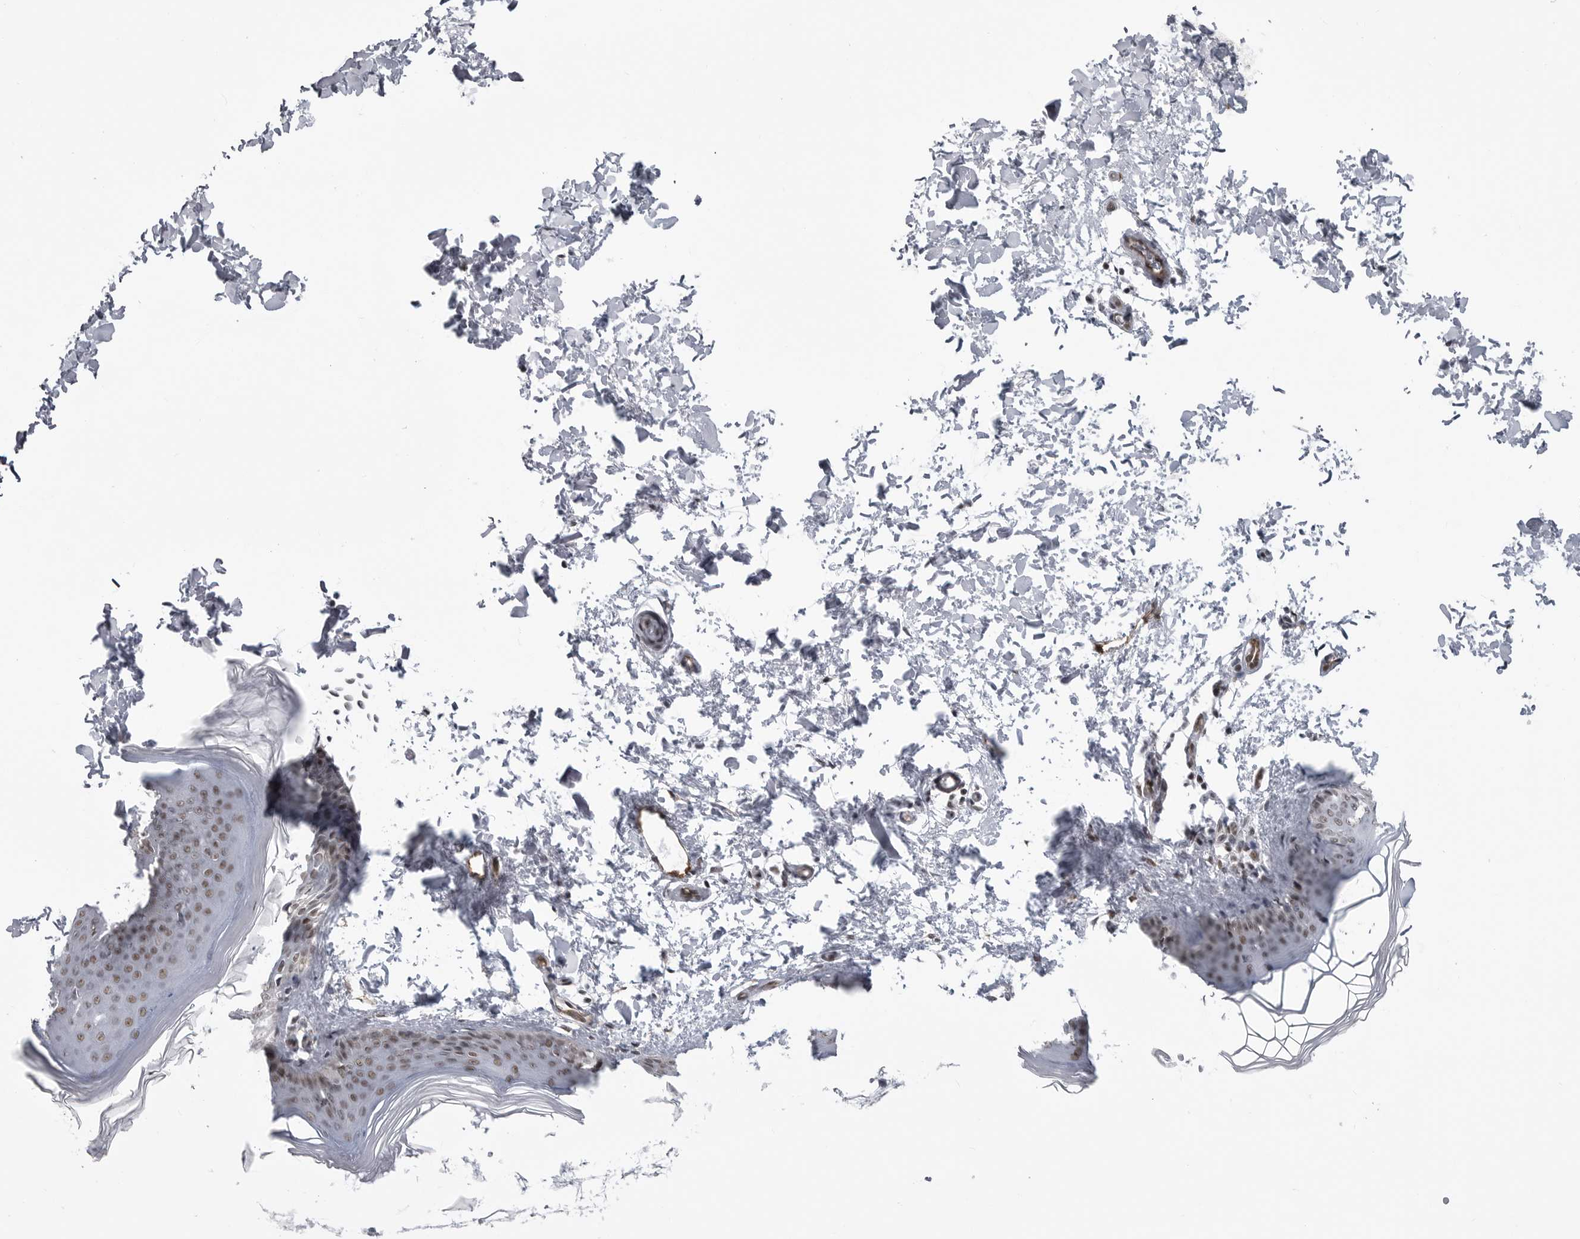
{"staining": {"intensity": "negative", "quantity": "none", "location": "none"}, "tissue": "skin", "cell_type": "Fibroblasts", "image_type": "normal", "snomed": [{"axis": "morphology", "description": "Normal tissue, NOS"}, {"axis": "topography", "description": "Skin"}], "caption": "IHC image of normal skin: human skin stained with DAB displays no significant protein expression in fibroblasts.", "gene": "RNF26", "patient": {"sex": "female", "age": 27}}